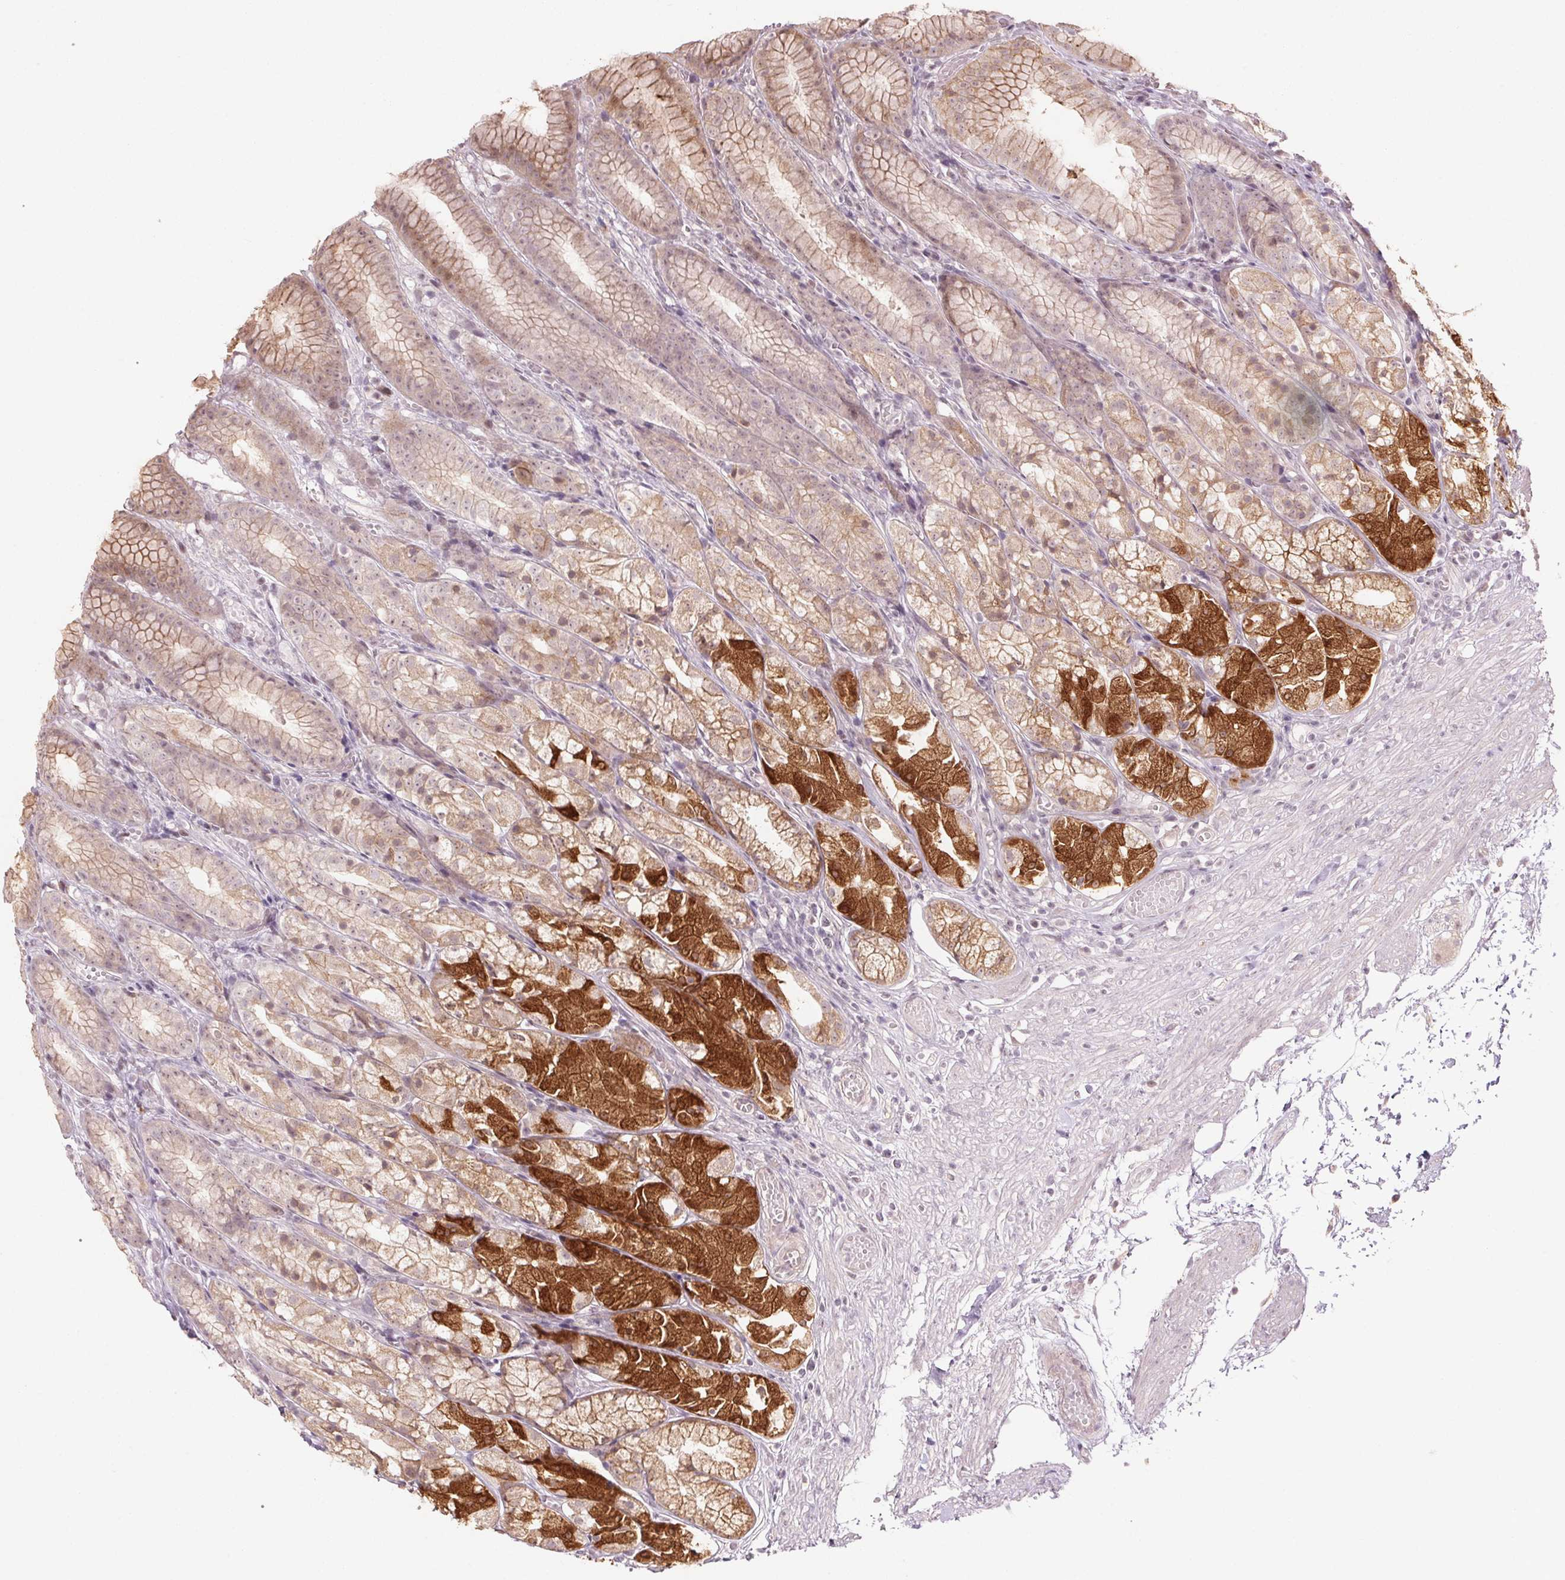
{"staining": {"intensity": "strong", "quantity": "25%-75%", "location": "cytoplasmic/membranous,nuclear"}, "tissue": "stomach", "cell_type": "Glandular cells", "image_type": "normal", "snomed": [{"axis": "morphology", "description": "Normal tissue, NOS"}, {"axis": "topography", "description": "Stomach"}], "caption": "Strong cytoplasmic/membranous,nuclear positivity for a protein is appreciated in about 25%-75% of glandular cells of unremarkable stomach using immunohistochemistry.", "gene": "TMED6", "patient": {"sex": "male", "age": 70}}